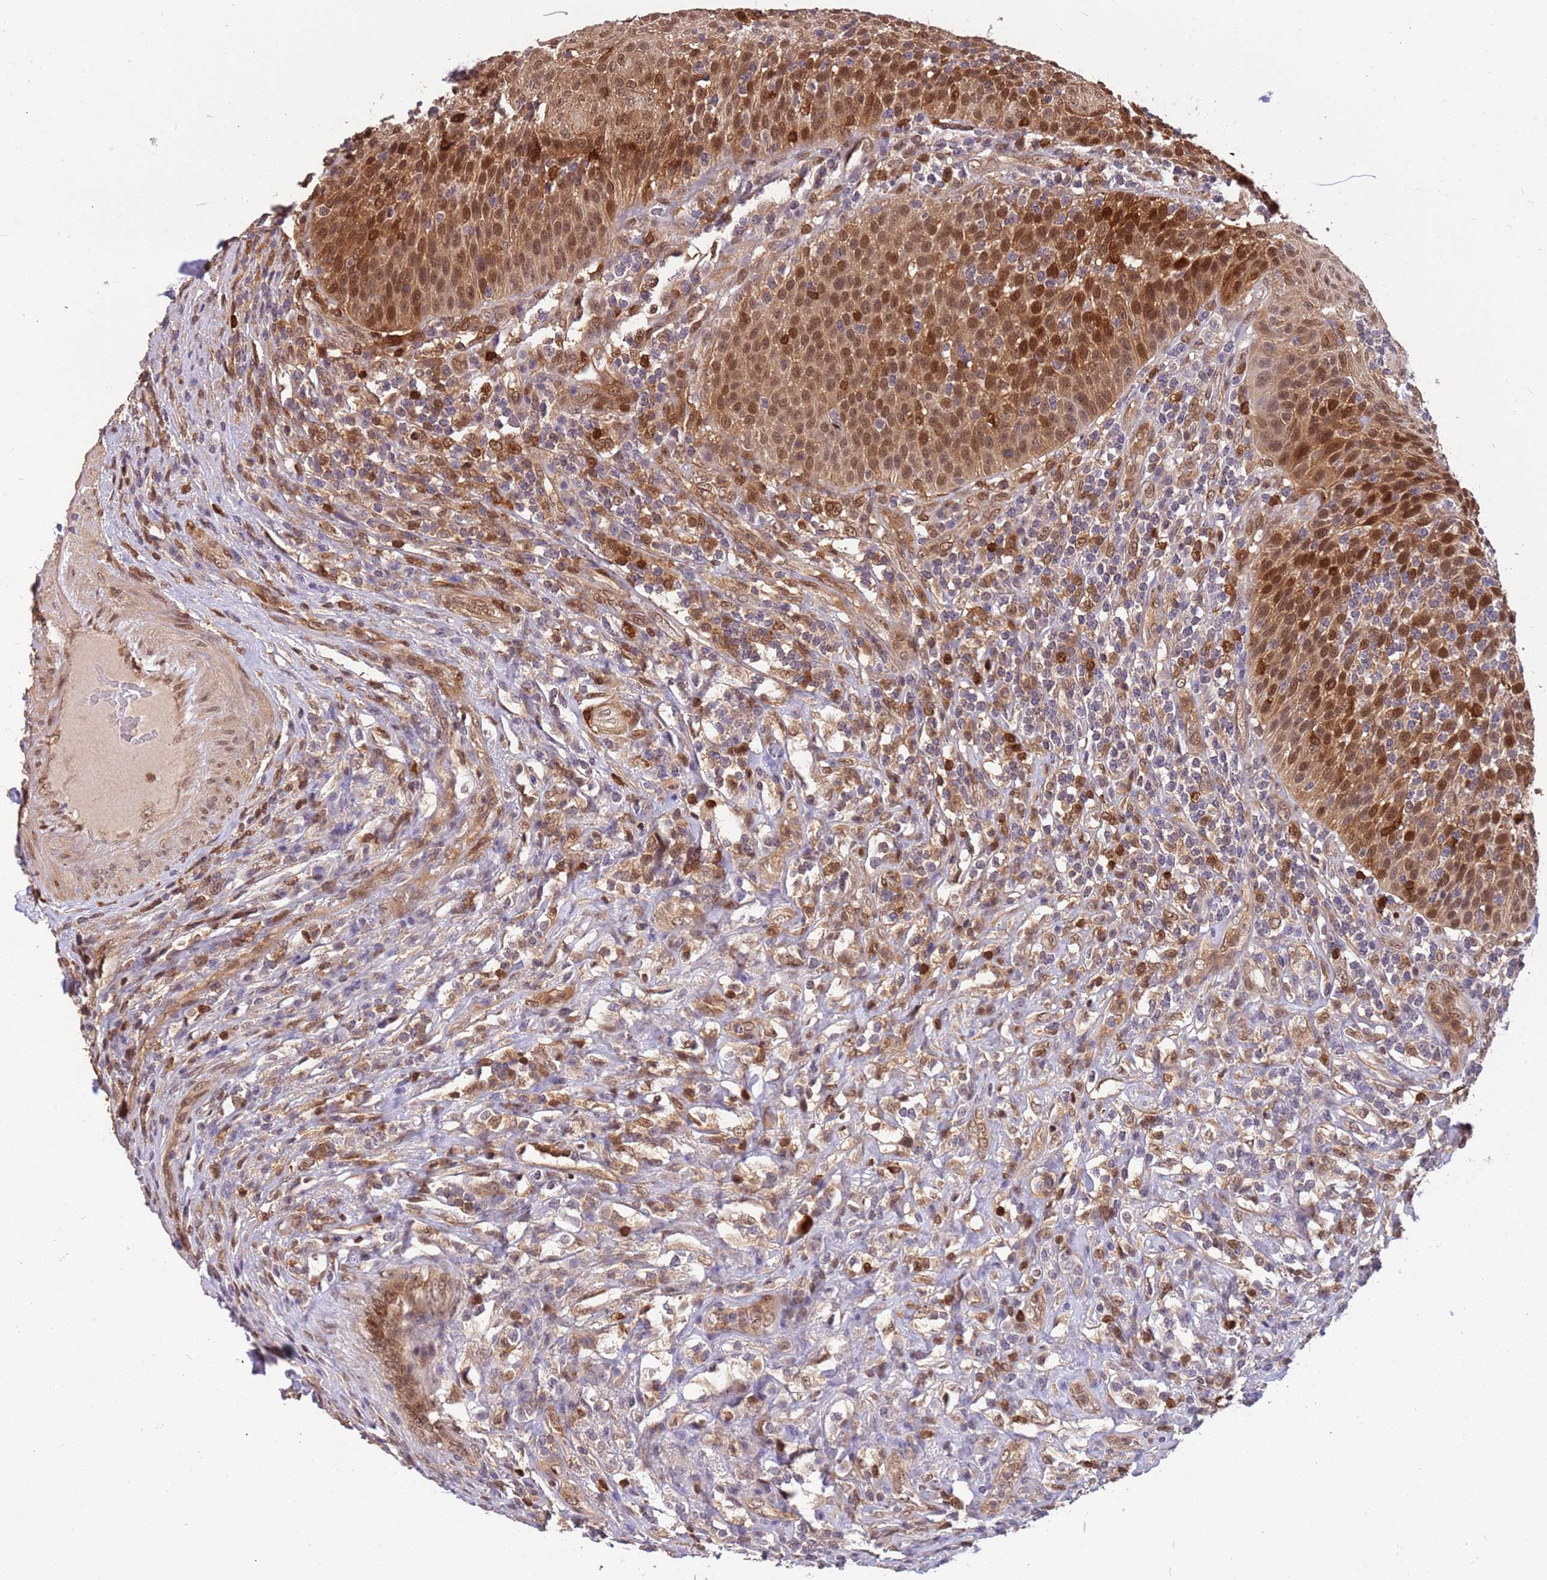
{"staining": {"intensity": "moderate", "quantity": ">75%", "location": "nuclear"}, "tissue": "urothelial cancer", "cell_type": "Tumor cells", "image_type": "cancer", "snomed": [{"axis": "morphology", "description": "Urothelial carcinoma, High grade"}, {"axis": "topography", "description": "Urinary bladder"}], "caption": "Tumor cells reveal medium levels of moderate nuclear expression in about >75% of cells in human urothelial cancer. (IHC, brightfield microscopy, high magnification).", "gene": "GBP2", "patient": {"sex": "female", "age": 70}}